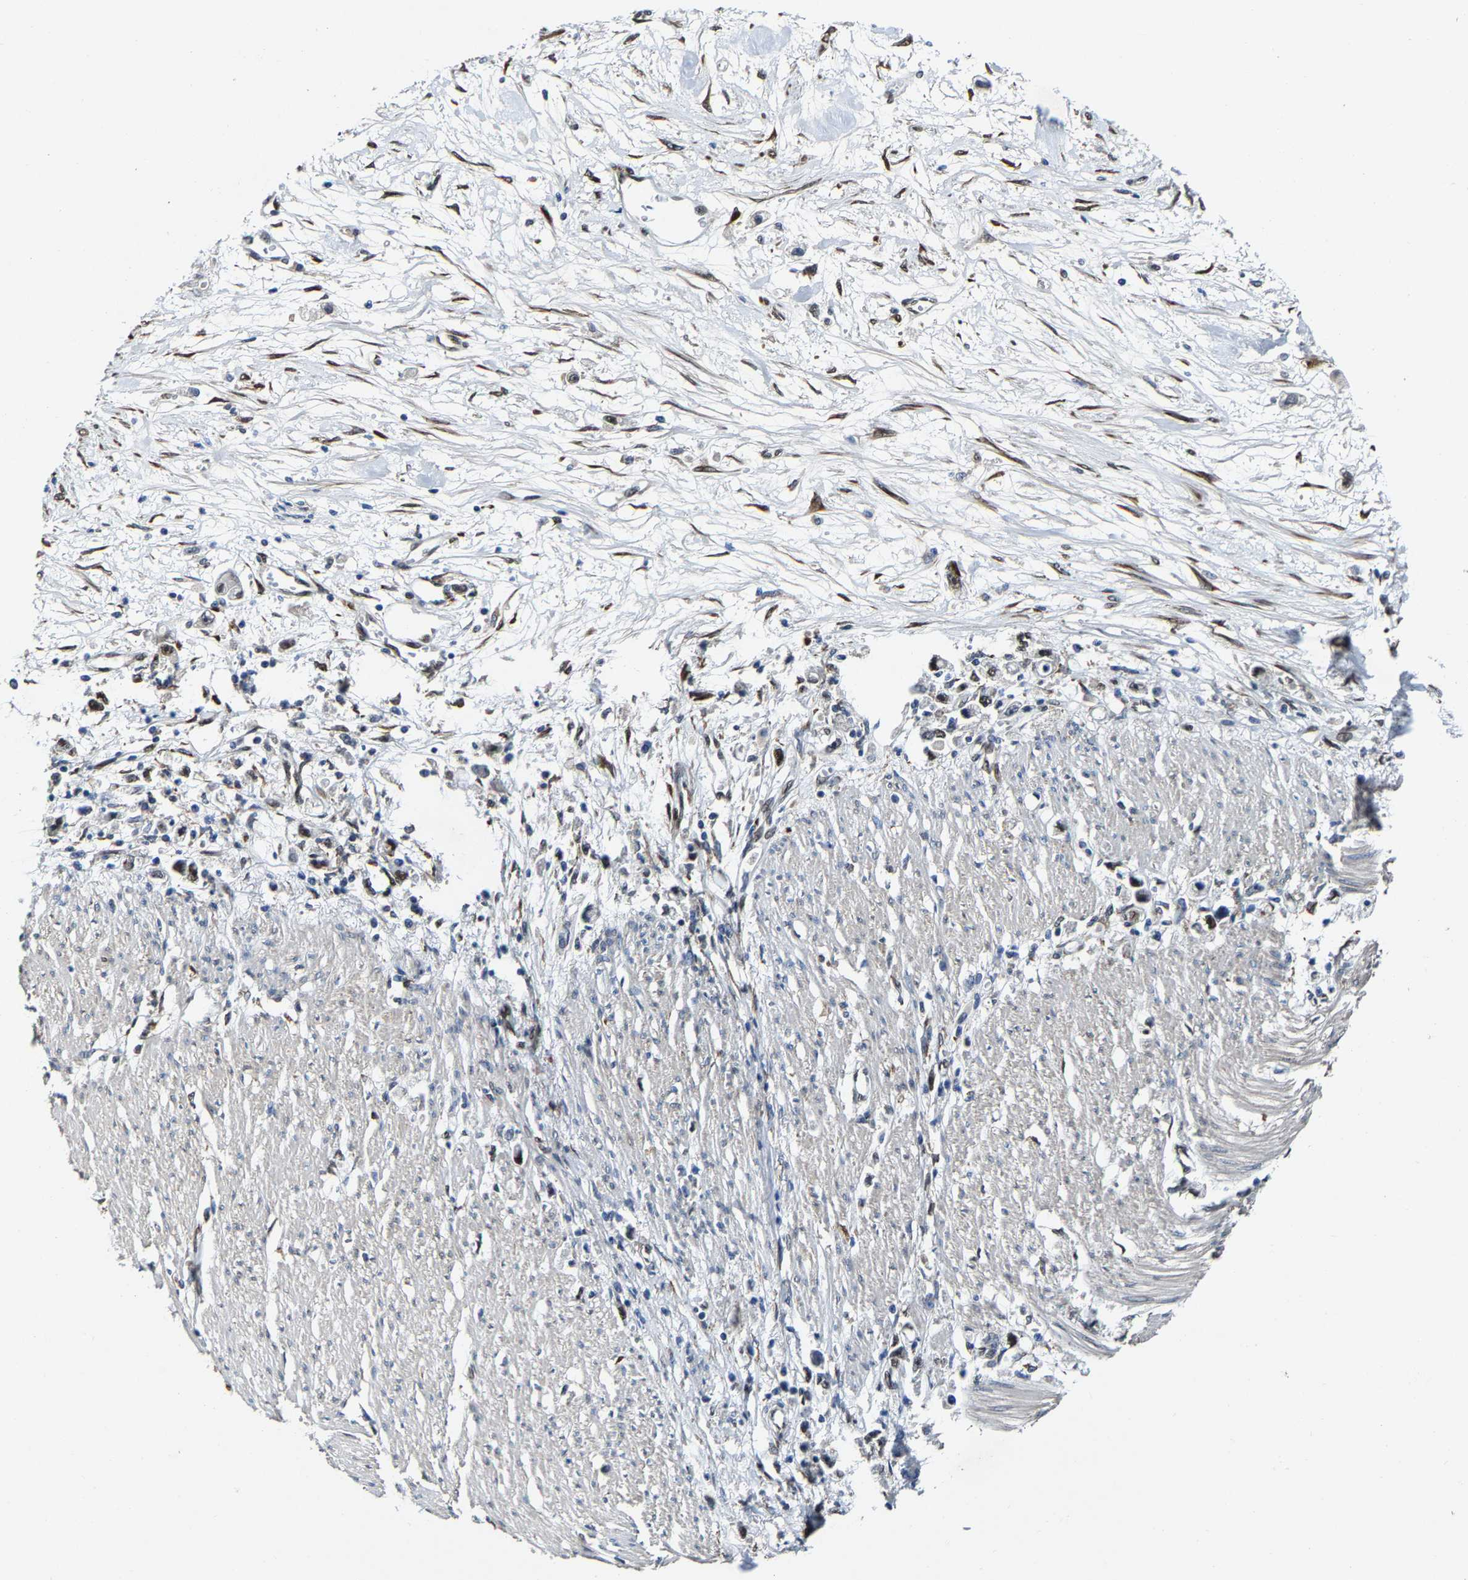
{"staining": {"intensity": "moderate", "quantity": "<25%", "location": "nuclear"}, "tissue": "stomach cancer", "cell_type": "Tumor cells", "image_type": "cancer", "snomed": [{"axis": "morphology", "description": "Adenocarcinoma, NOS"}, {"axis": "topography", "description": "Stomach"}], "caption": "Adenocarcinoma (stomach) tissue displays moderate nuclear positivity in approximately <25% of tumor cells (DAB (3,3'-diaminobenzidine) = brown stain, brightfield microscopy at high magnification).", "gene": "METTL1", "patient": {"sex": "female", "age": 59}}